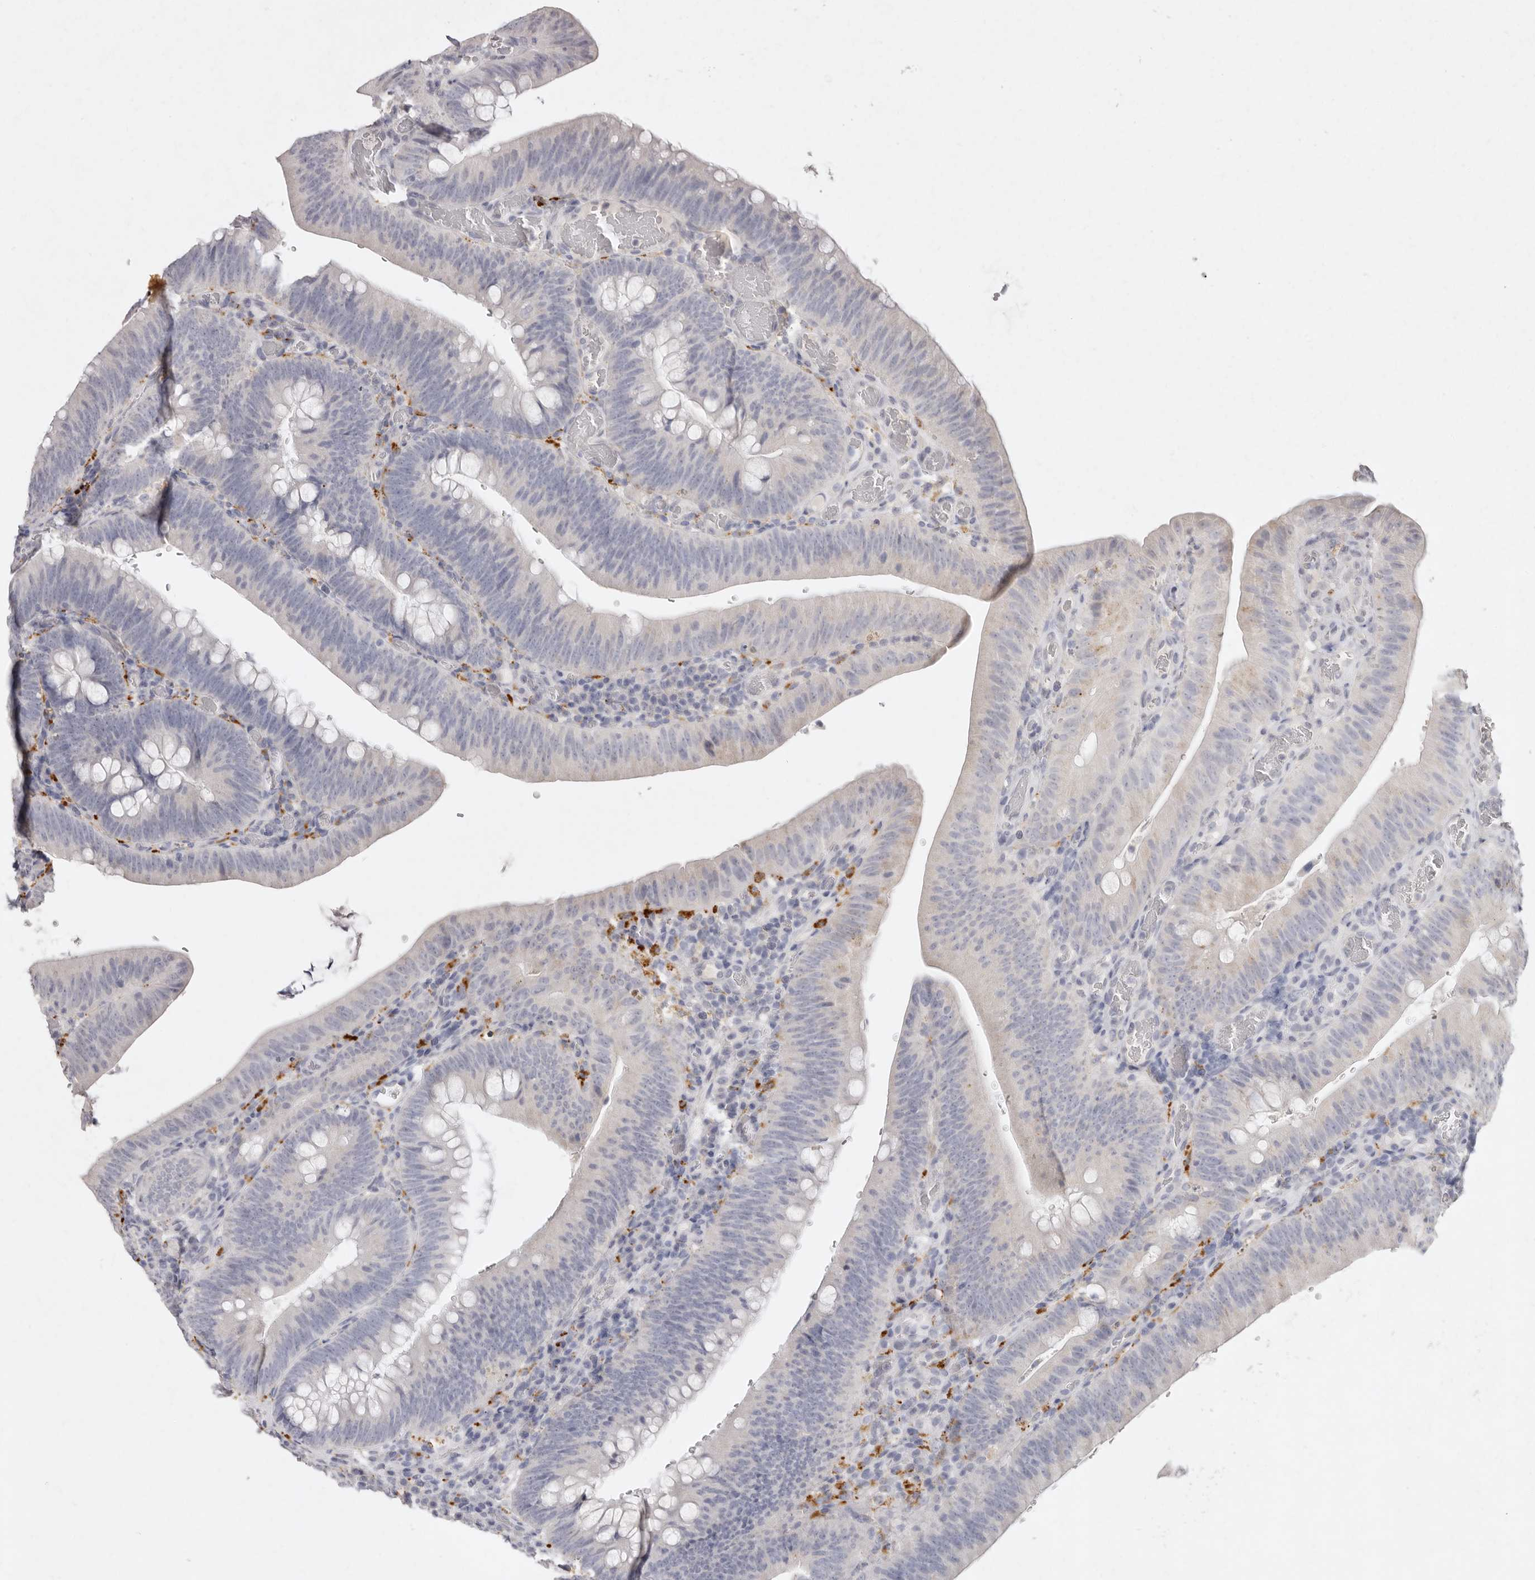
{"staining": {"intensity": "negative", "quantity": "none", "location": "none"}, "tissue": "colorectal cancer", "cell_type": "Tumor cells", "image_type": "cancer", "snomed": [{"axis": "morphology", "description": "Normal tissue, NOS"}, {"axis": "topography", "description": "Colon"}], "caption": "This histopathology image is of colorectal cancer stained with immunohistochemistry (IHC) to label a protein in brown with the nuclei are counter-stained blue. There is no staining in tumor cells.", "gene": "FAM185A", "patient": {"sex": "female", "age": 82}}